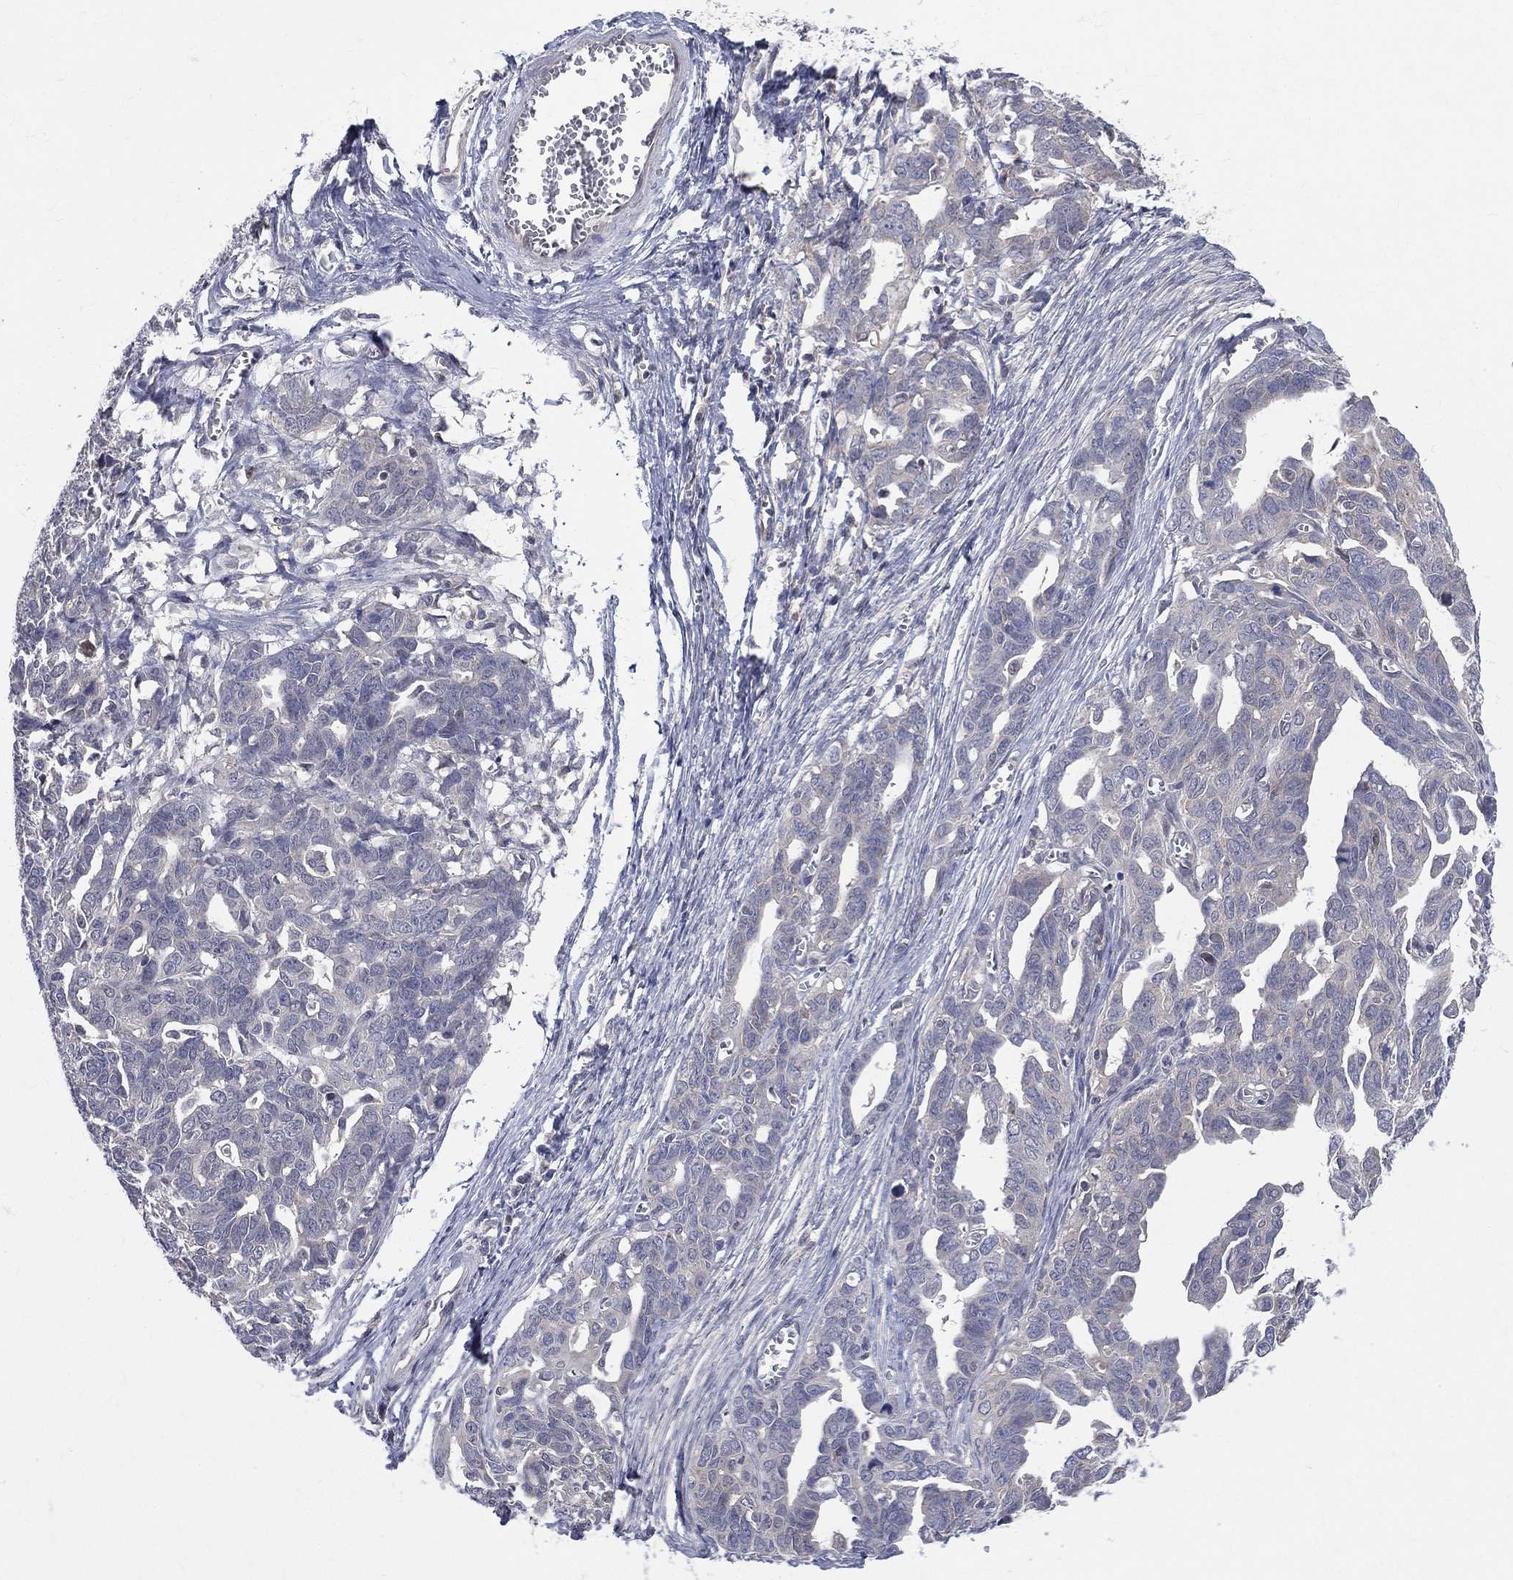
{"staining": {"intensity": "negative", "quantity": "none", "location": "none"}, "tissue": "ovarian cancer", "cell_type": "Tumor cells", "image_type": "cancer", "snomed": [{"axis": "morphology", "description": "Cystadenocarcinoma, serous, NOS"}, {"axis": "topography", "description": "Ovary"}], "caption": "Immunohistochemistry photomicrograph of neoplastic tissue: human ovarian cancer (serous cystadenocarcinoma) stained with DAB (3,3'-diaminobenzidine) demonstrates no significant protein positivity in tumor cells. Brightfield microscopy of immunohistochemistry stained with DAB (3,3'-diaminobenzidine) (brown) and hematoxylin (blue), captured at high magnification.", "gene": "DLG4", "patient": {"sex": "female", "age": 69}}